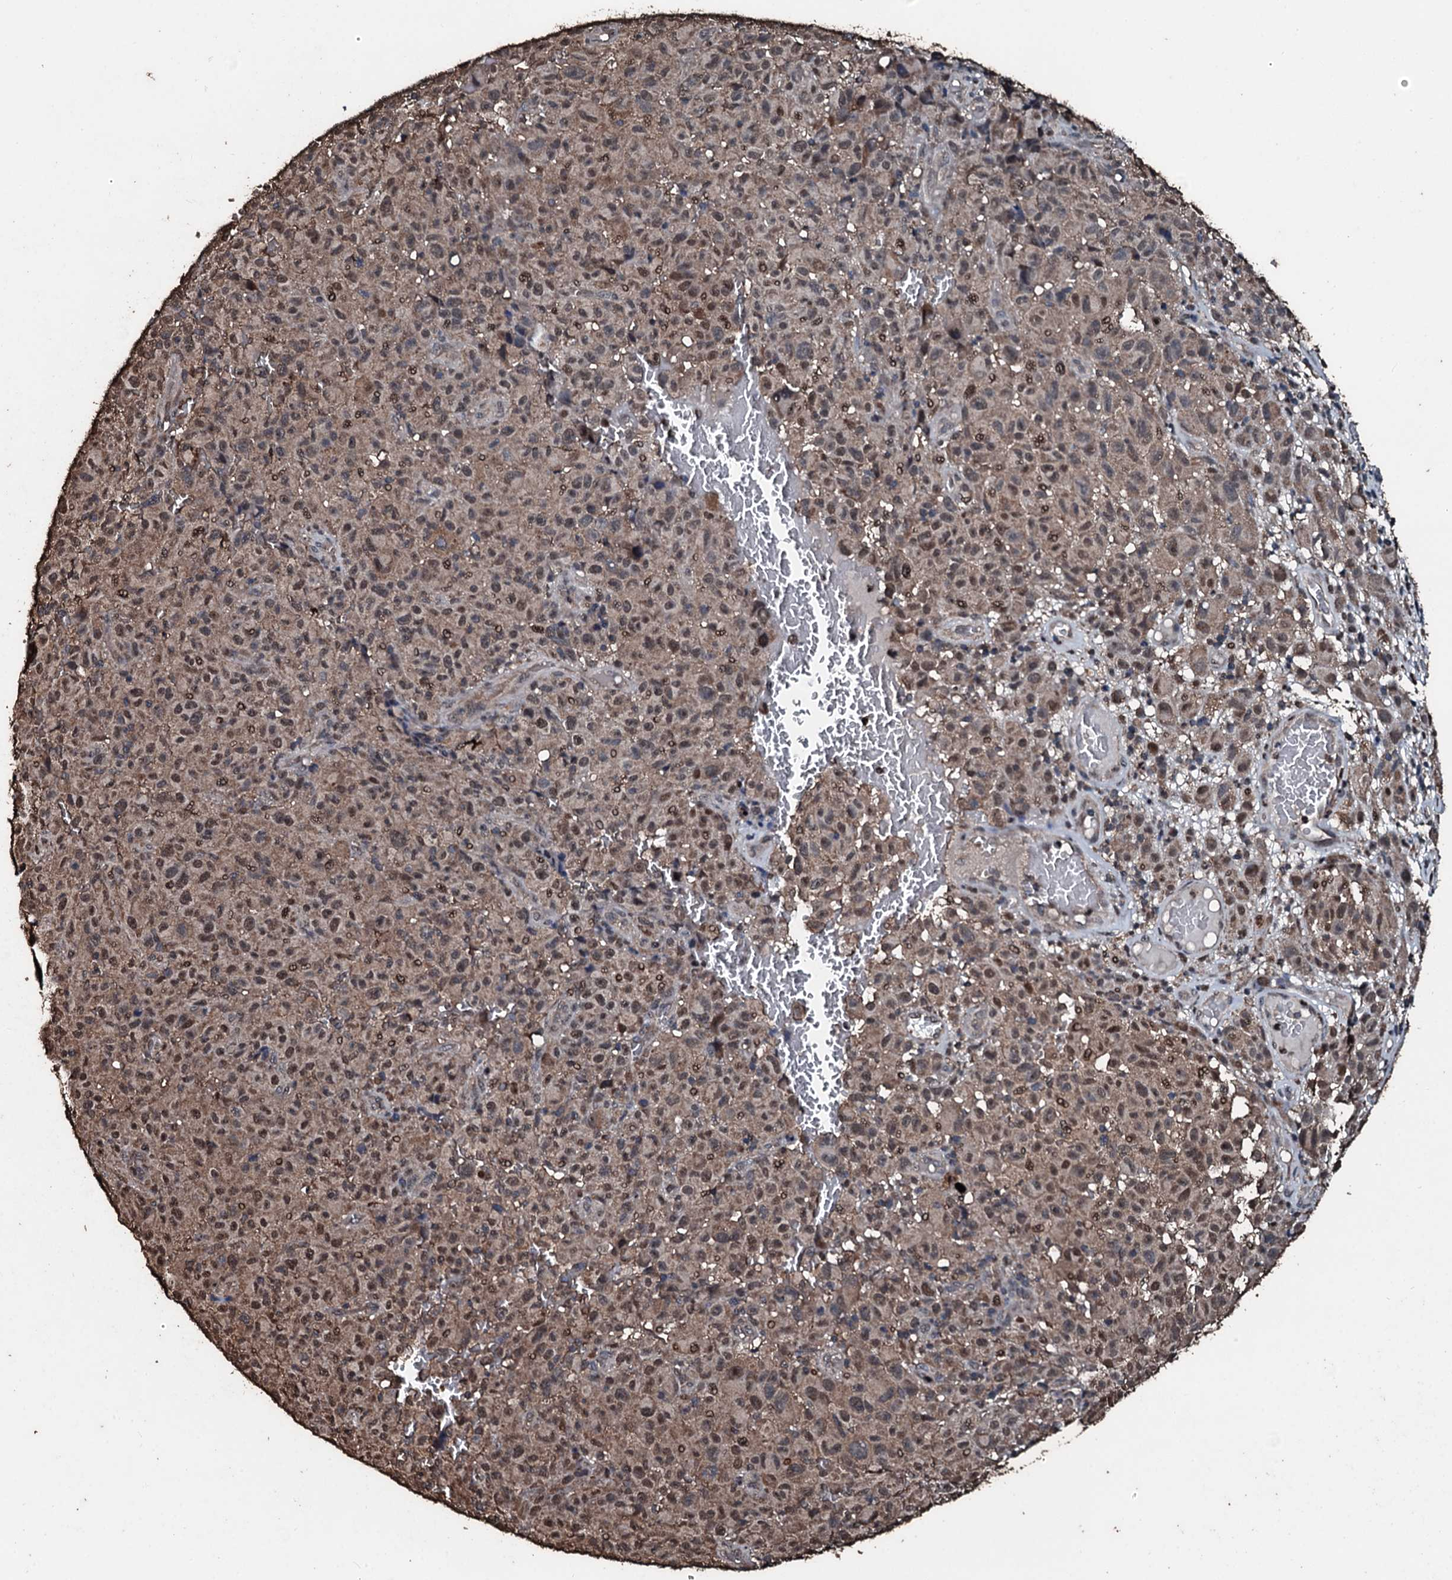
{"staining": {"intensity": "moderate", "quantity": "25%-75%", "location": "cytoplasmic/membranous,nuclear"}, "tissue": "melanoma", "cell_type": "Tumor cells", "image_type": "cancer", "snomed": [{"axis": "morphology", "description": "Malignant melanoma, NOS"}, {"axis": "topography", "description": "Skin"}], "caption": "Protein staining demonstrates moderate cytoplasmic/membranous and nuclear positivity in about 25%-75% of tumor cells in malignant melanoma. Immunohistochemistry (ihc) stains the protein of interest in brown and the nuclei are stained blue.", "gene": "FAAP24", "patient": {"sex": "female", "age": 82}}